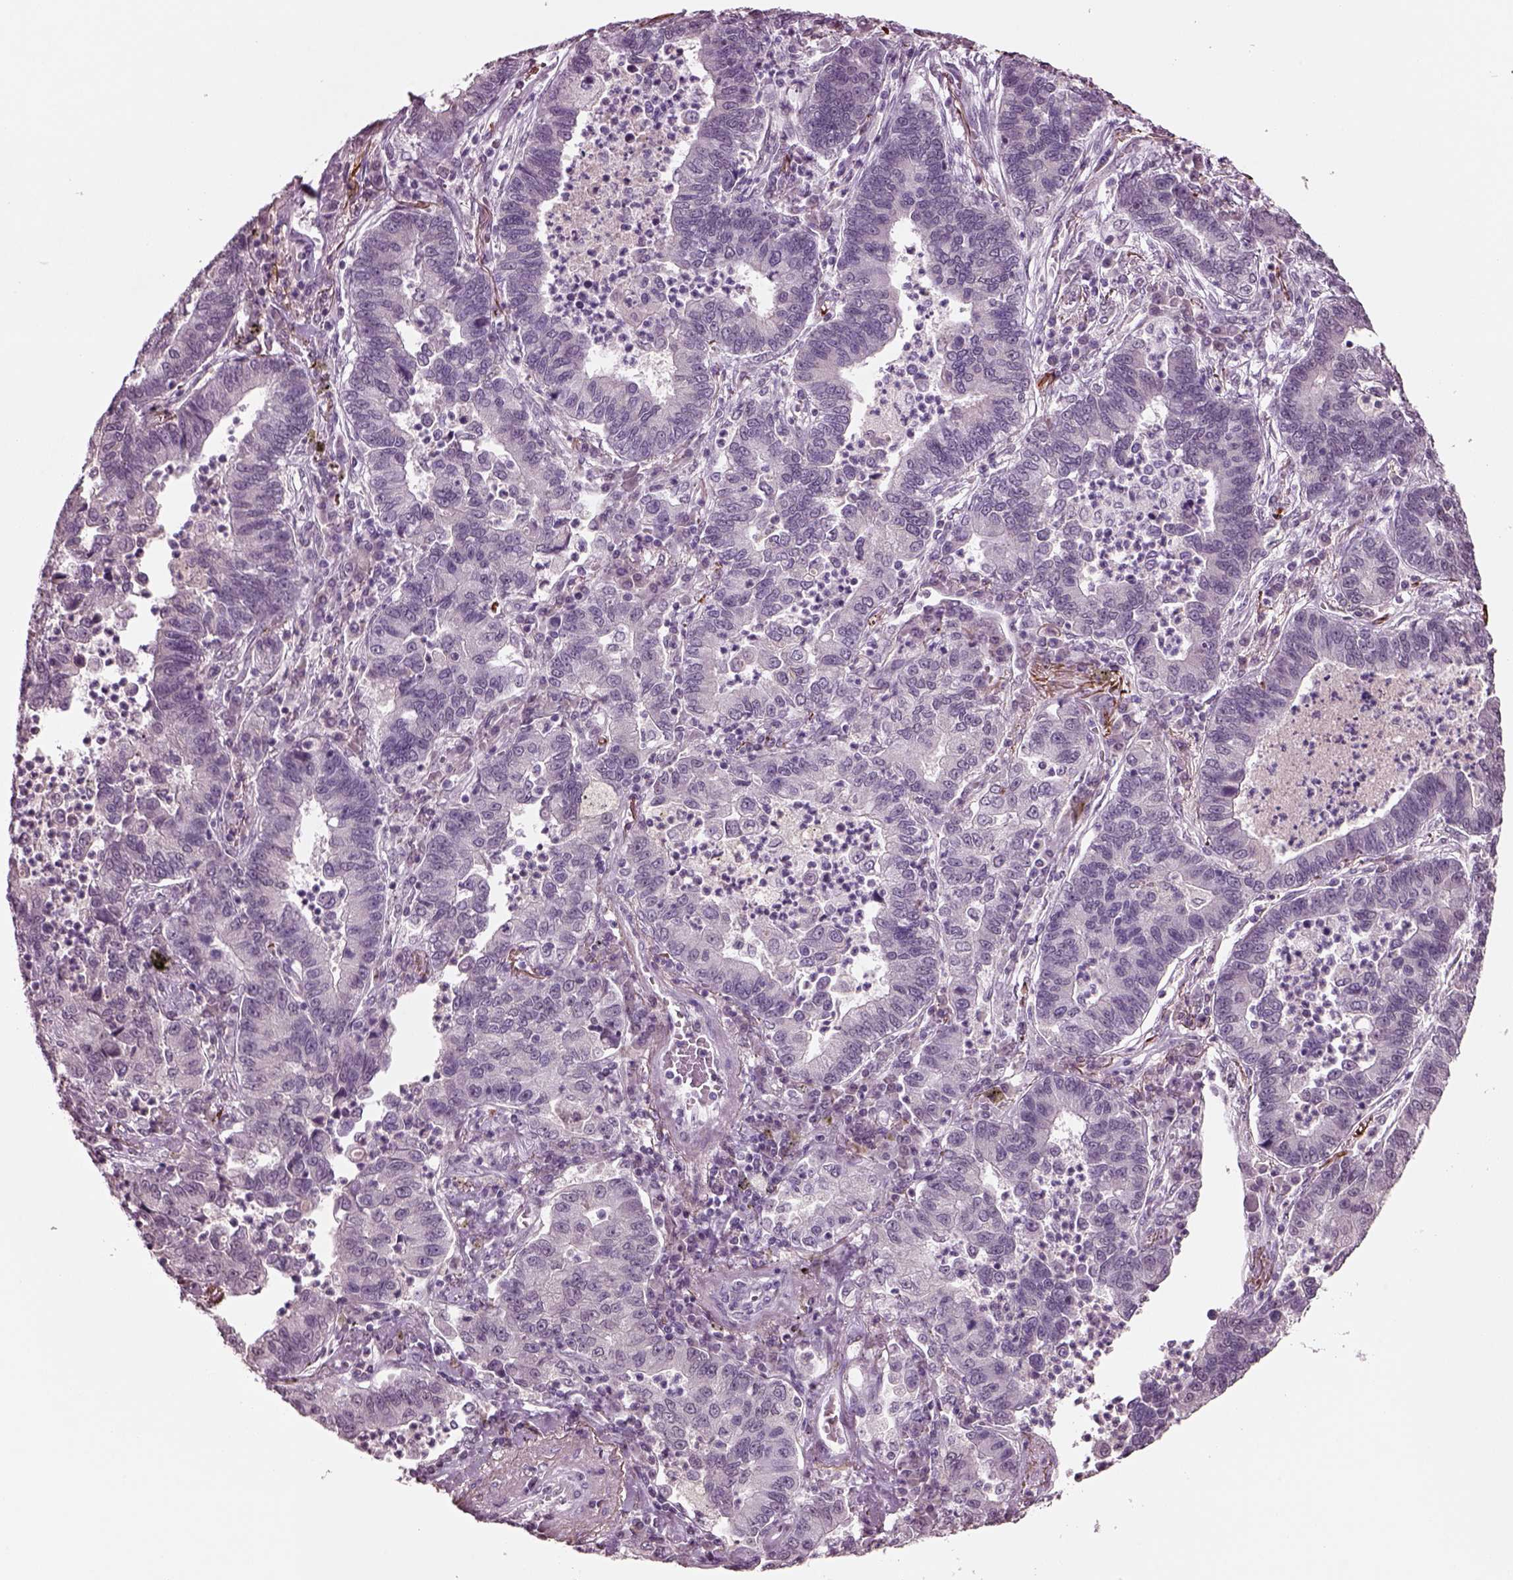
{"staining": {"intensity": "negative", "quantity": "none", "location": "none"}, "tissue": "lung cancer", "cell_type": "Tumor cells", "image_type": "cancer", "snomed": [{"axis": "morphology", "description": "Adenocarcinoma, NOS"}, {"axis": "topography", "description": "Lung"}], "caption": "Tumor cells show no significant staining in lung cancer (adenocarcinoma). (Immunohistochemistry (ihc), brightfield microscopy, high magnification).", "gene": "SEPHS1", "patient": {"sex": "female", "age": 57}}